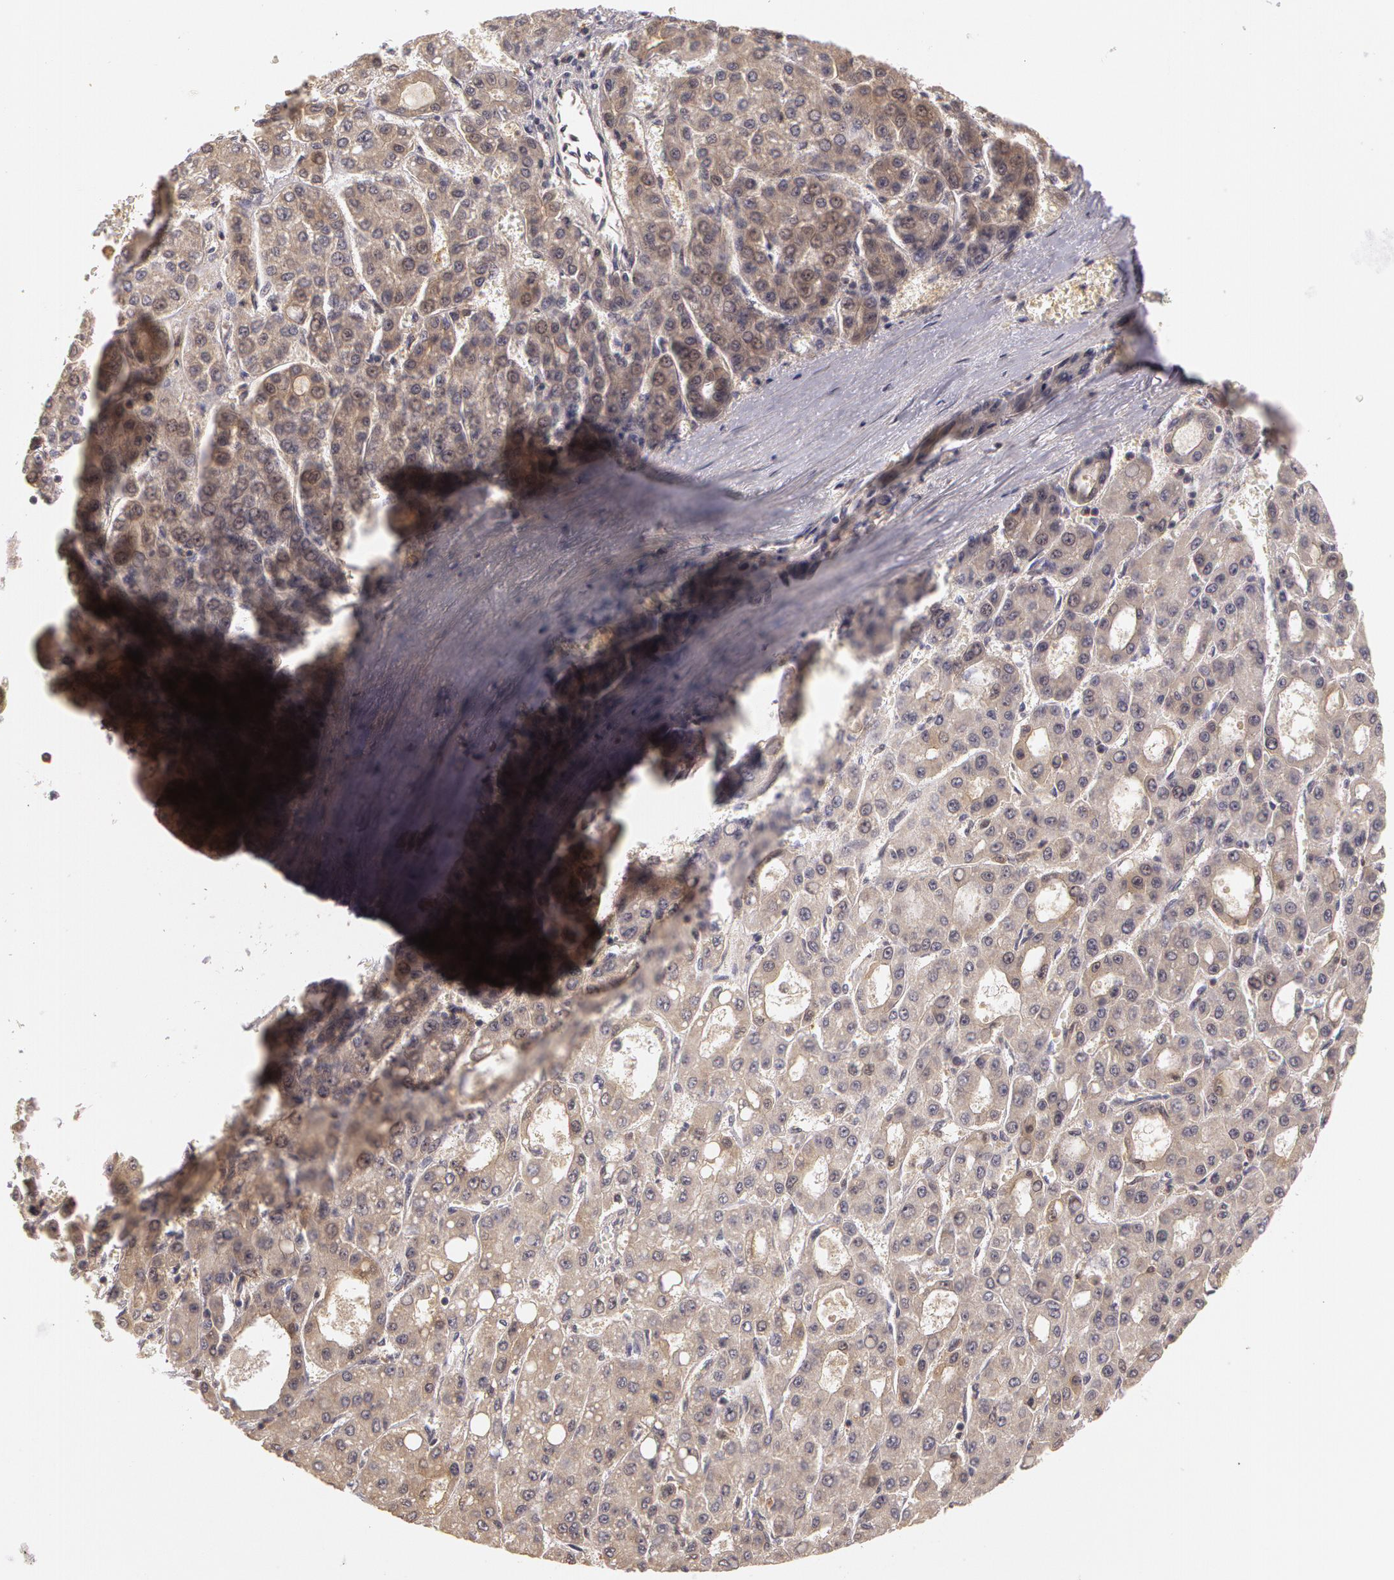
{"staining": {"intensity": "negative", "quantity": "none", "location": "none"}, "tissue": "liver cancer", "cell_type": "Tumor cells", "image_type": "cancer", "snomed": [{"axis": "morphology", "description": "Carcinoma, Hepatocellular, NOS"}, {"axis": "topography", "description": "Liver"}], "caption": "Protein analysis of liver cancer displays no significant positivity in tumor cells. The staining was performed using DAB to visualize the protein expression in brown, while the nuclei were stained in blue with hematoxylin (Magnification: 20x).", "gene": "AHSA1", "patient": {"sex": "male", "age": 69}}